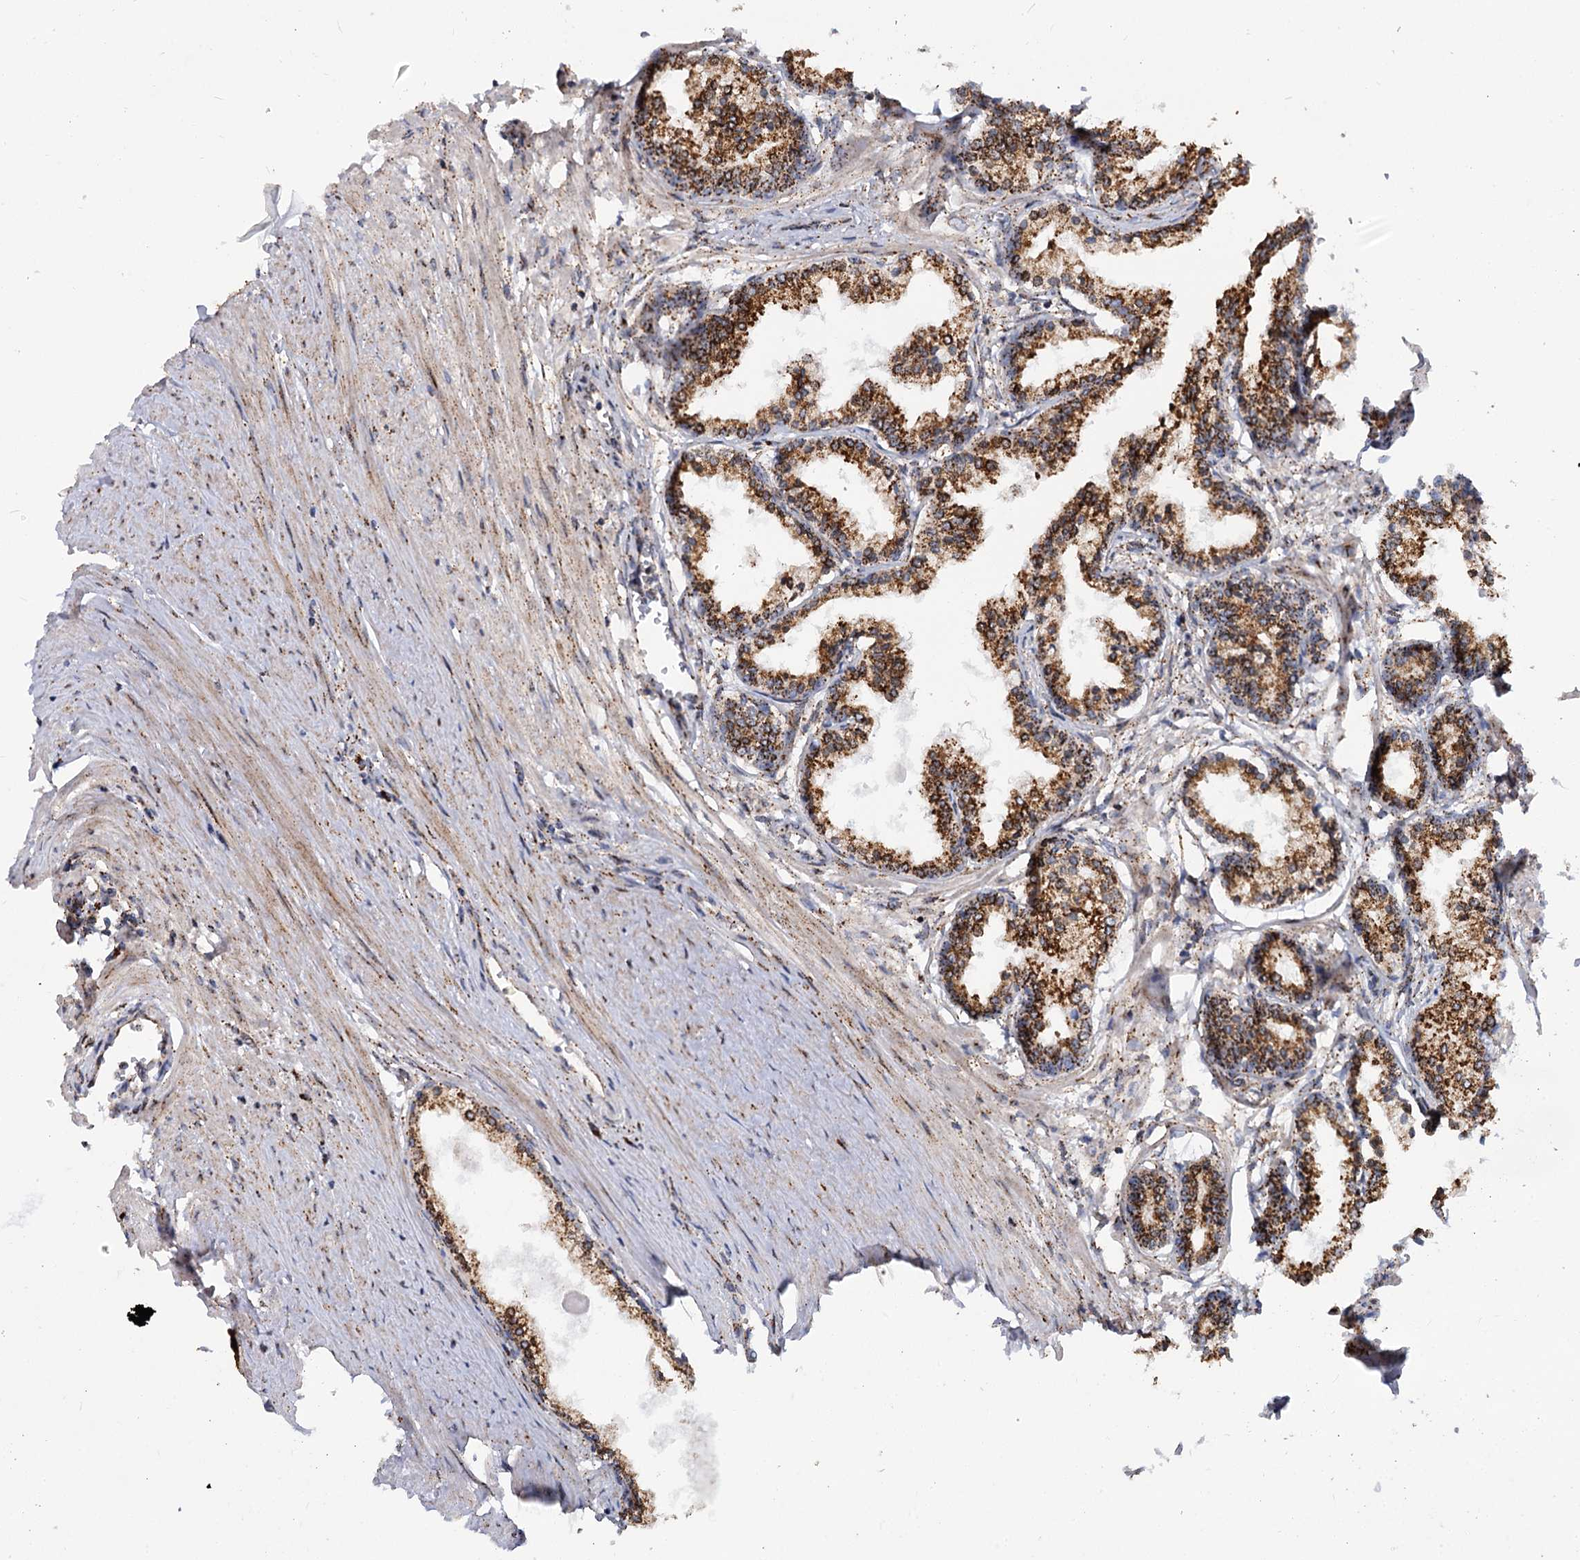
{"staining": {"intensity": "strong", "quantity": ">75%", "location": "cytoplasmic/membranous"}, "tissue": "prostate cancer", "cell_type": "Tumor cells", "image_type": "cancer", "snomed": [{"axis": "morphology", "description": "Adenocarcinoma, High grade"}, {"axis": "topography", "description": "Prostate"}], "caption": "Protein analysis of prostate cancer tissue demonstrates strong cytoplasmic/membranous positivity in approximately >75% of tumor cells.", "gene": "SUPT20H", "patient": {"sex": "male", "age": 68}}